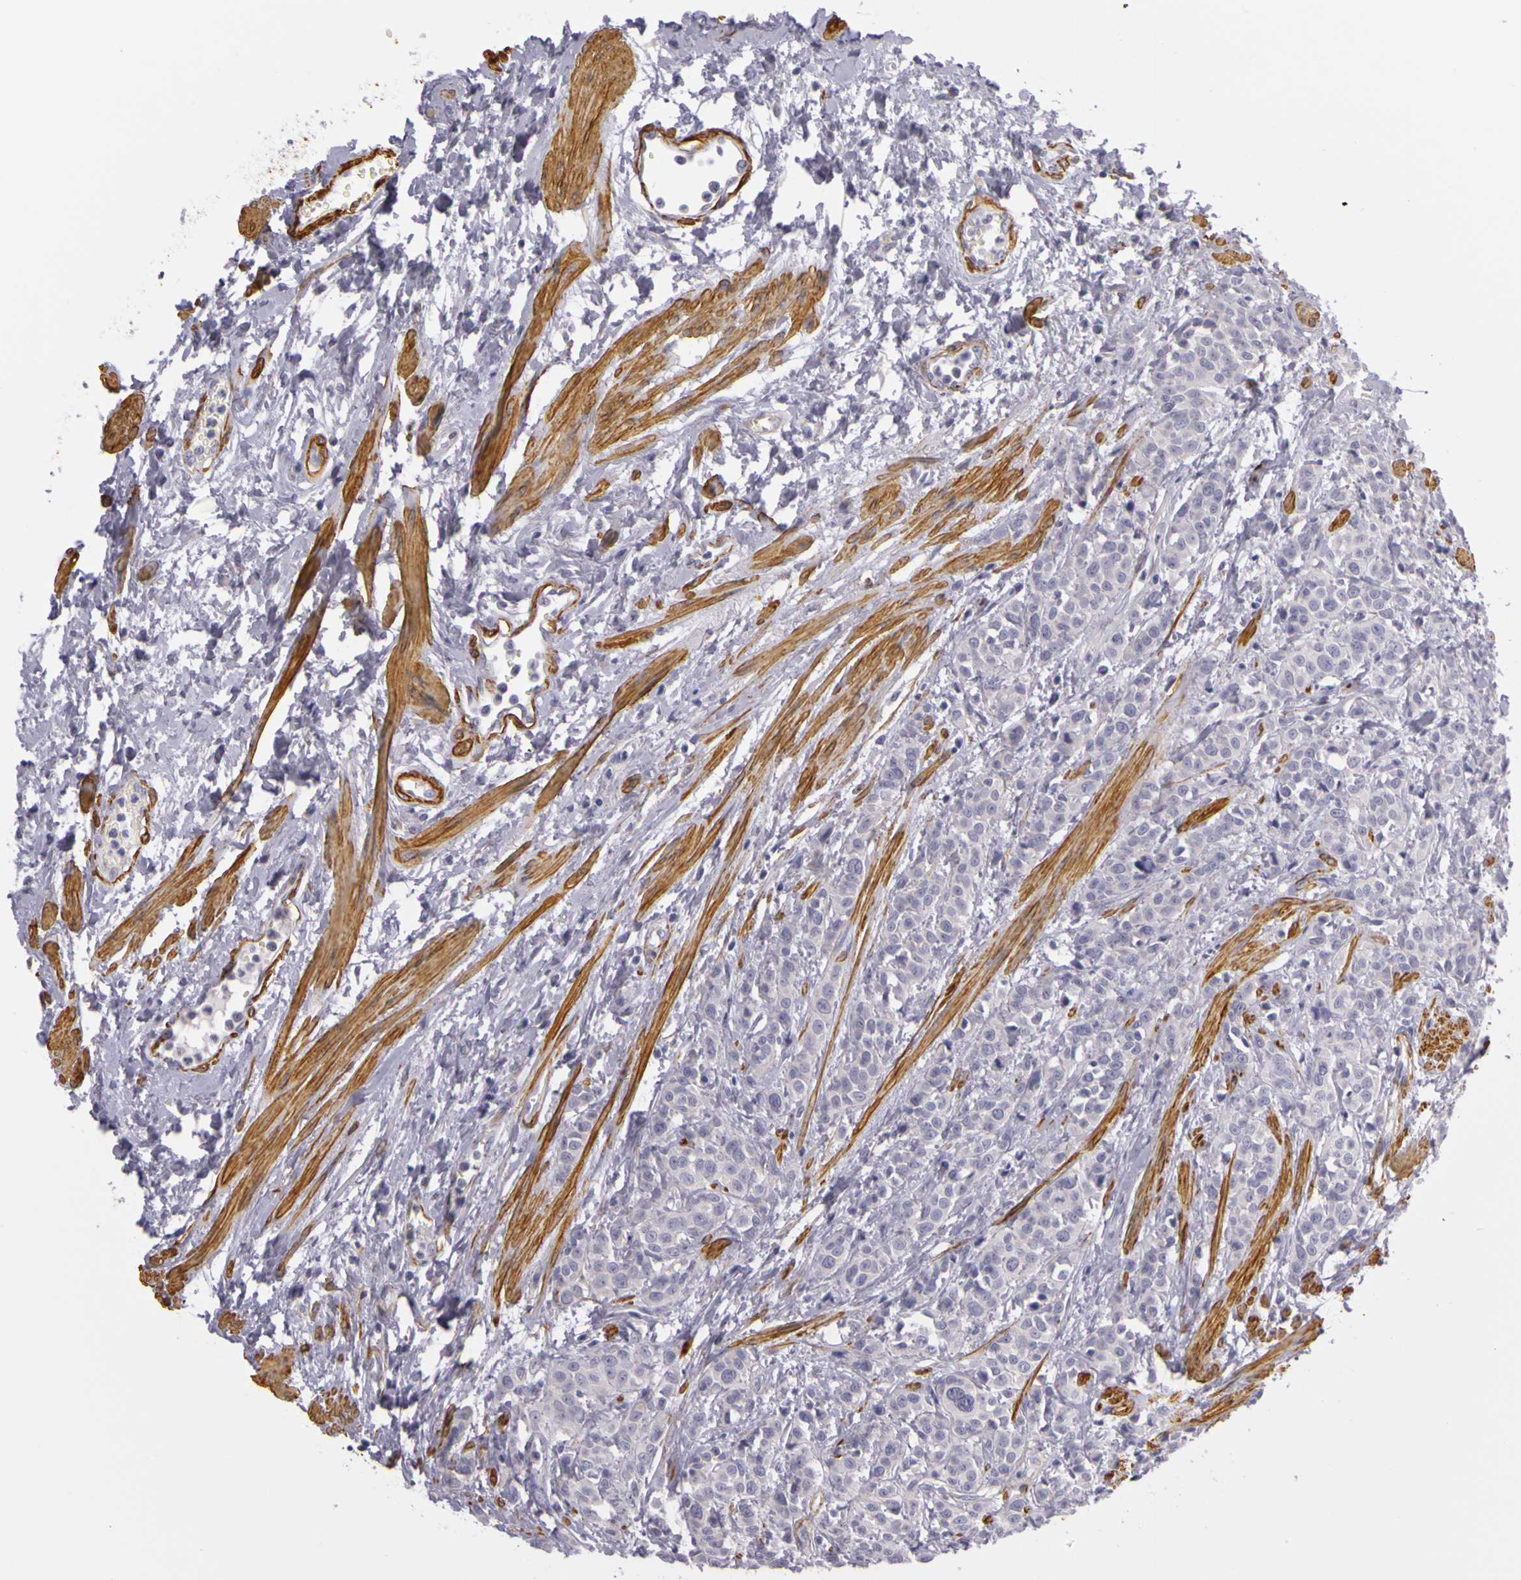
{"staining": {"intensity": "negative", "quantity": "none", "location": "none"}, "tissue": "urothelial cancer", "cell_type": "Tumor cells", "image_type": "cancer", "snomed": [{"axis": "morphology", "description": "Urothelial carcinoma, High grade"}, {"axis": "topography", "description": "Urinary bladder"}], "caption": "A micrograph of human high-grade urothelial carcinoma is negative for staining in tumor cells.", "gene": "CNTN2", "patient": {"sex": "male", "age": 56}}